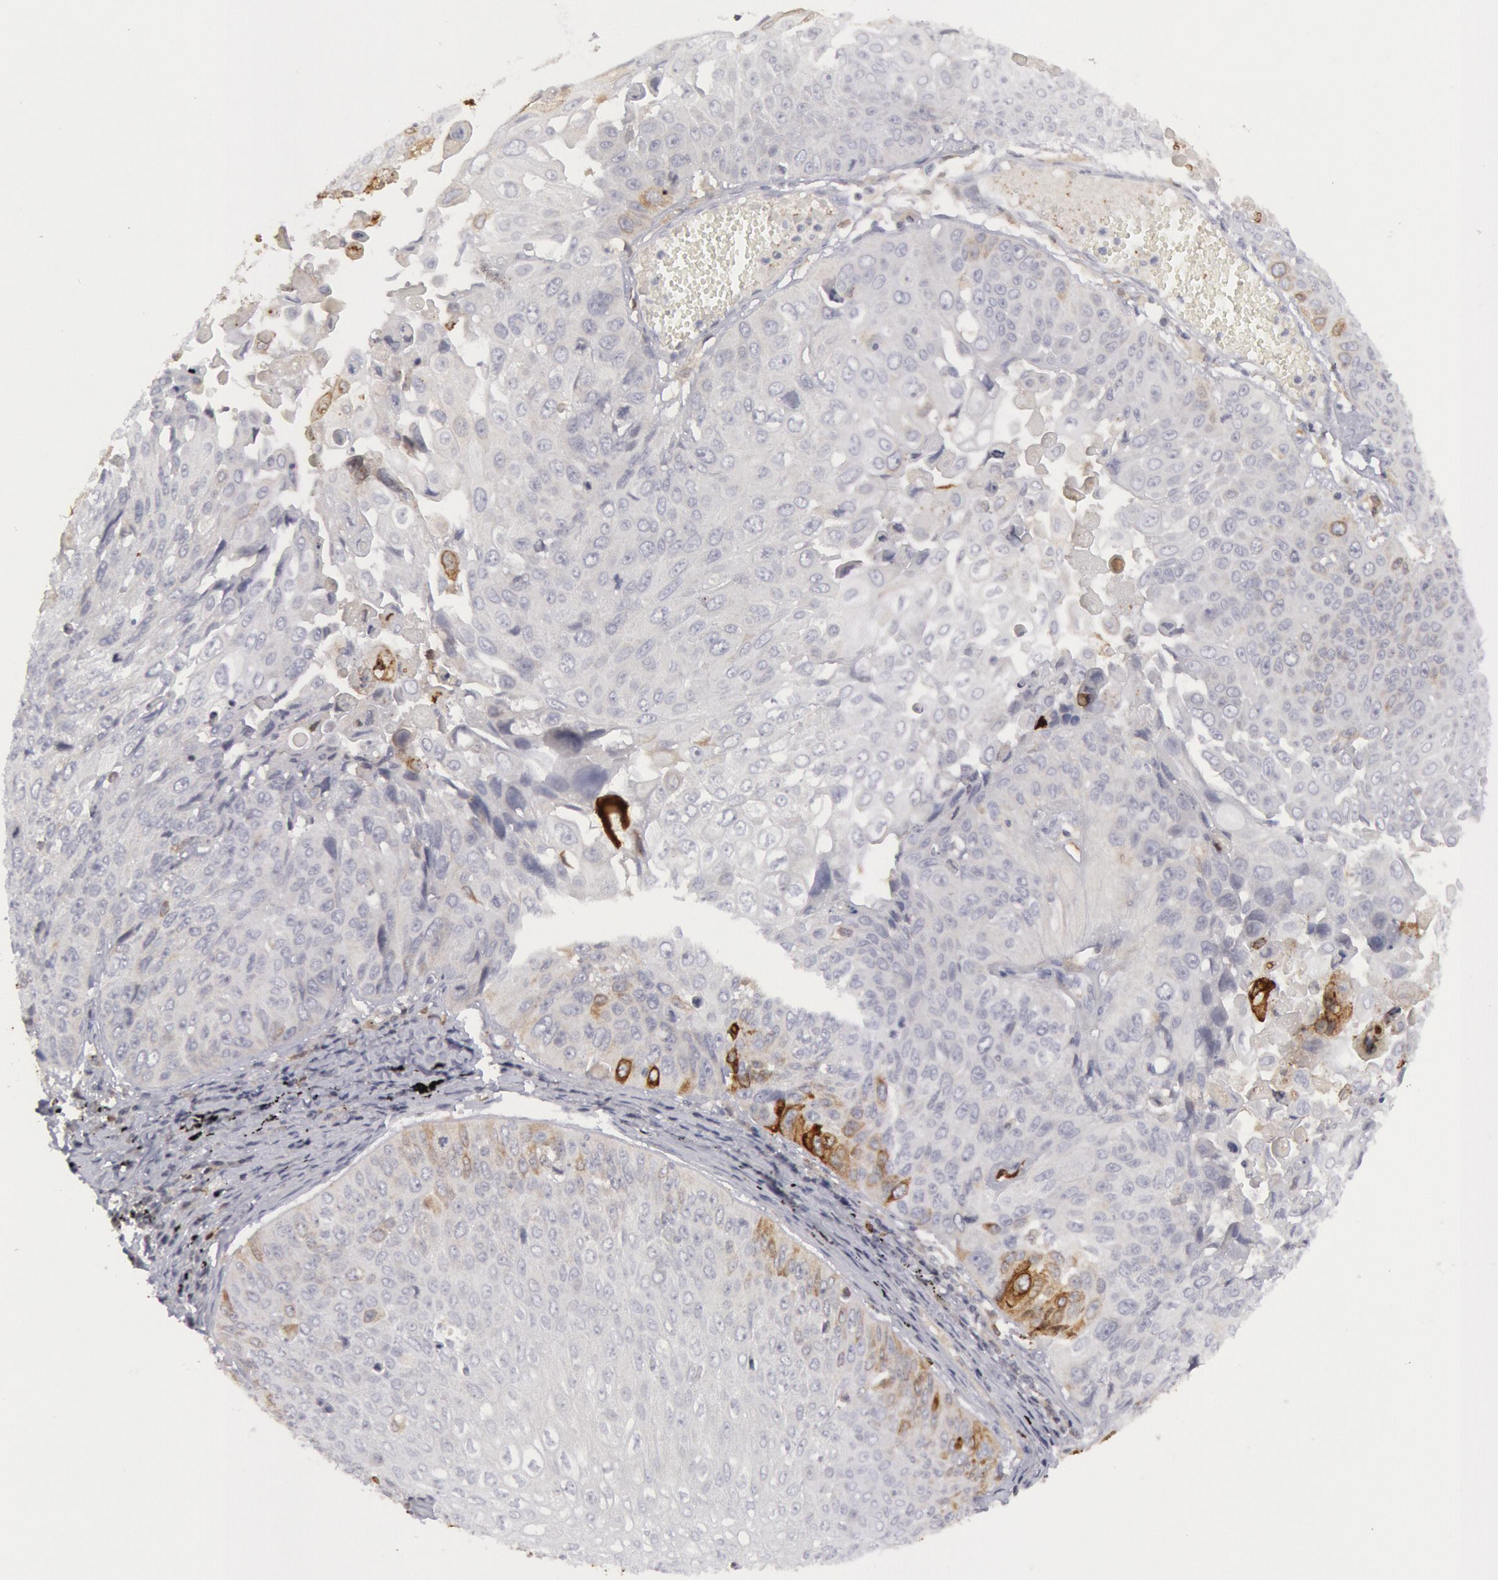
{"staining": {"intensity": "moderate", "quantity": "<25%", "location": "cytoplasmic/membranous"}, "tissue": "lung cancer", "cell_type": "Tumor cells", "image_type": "cancer", "snomed": [{"axis": "morphology", "description": "Adenocarcinoma, NOS"}, {"axis": "topography", "description": "Lung"}], "caption": "Lung cancer stained with a protein marker displays moderate staining in tumor cells.", "gene": "PTGS2", "patient": {"sex": "male", "age": 60}}